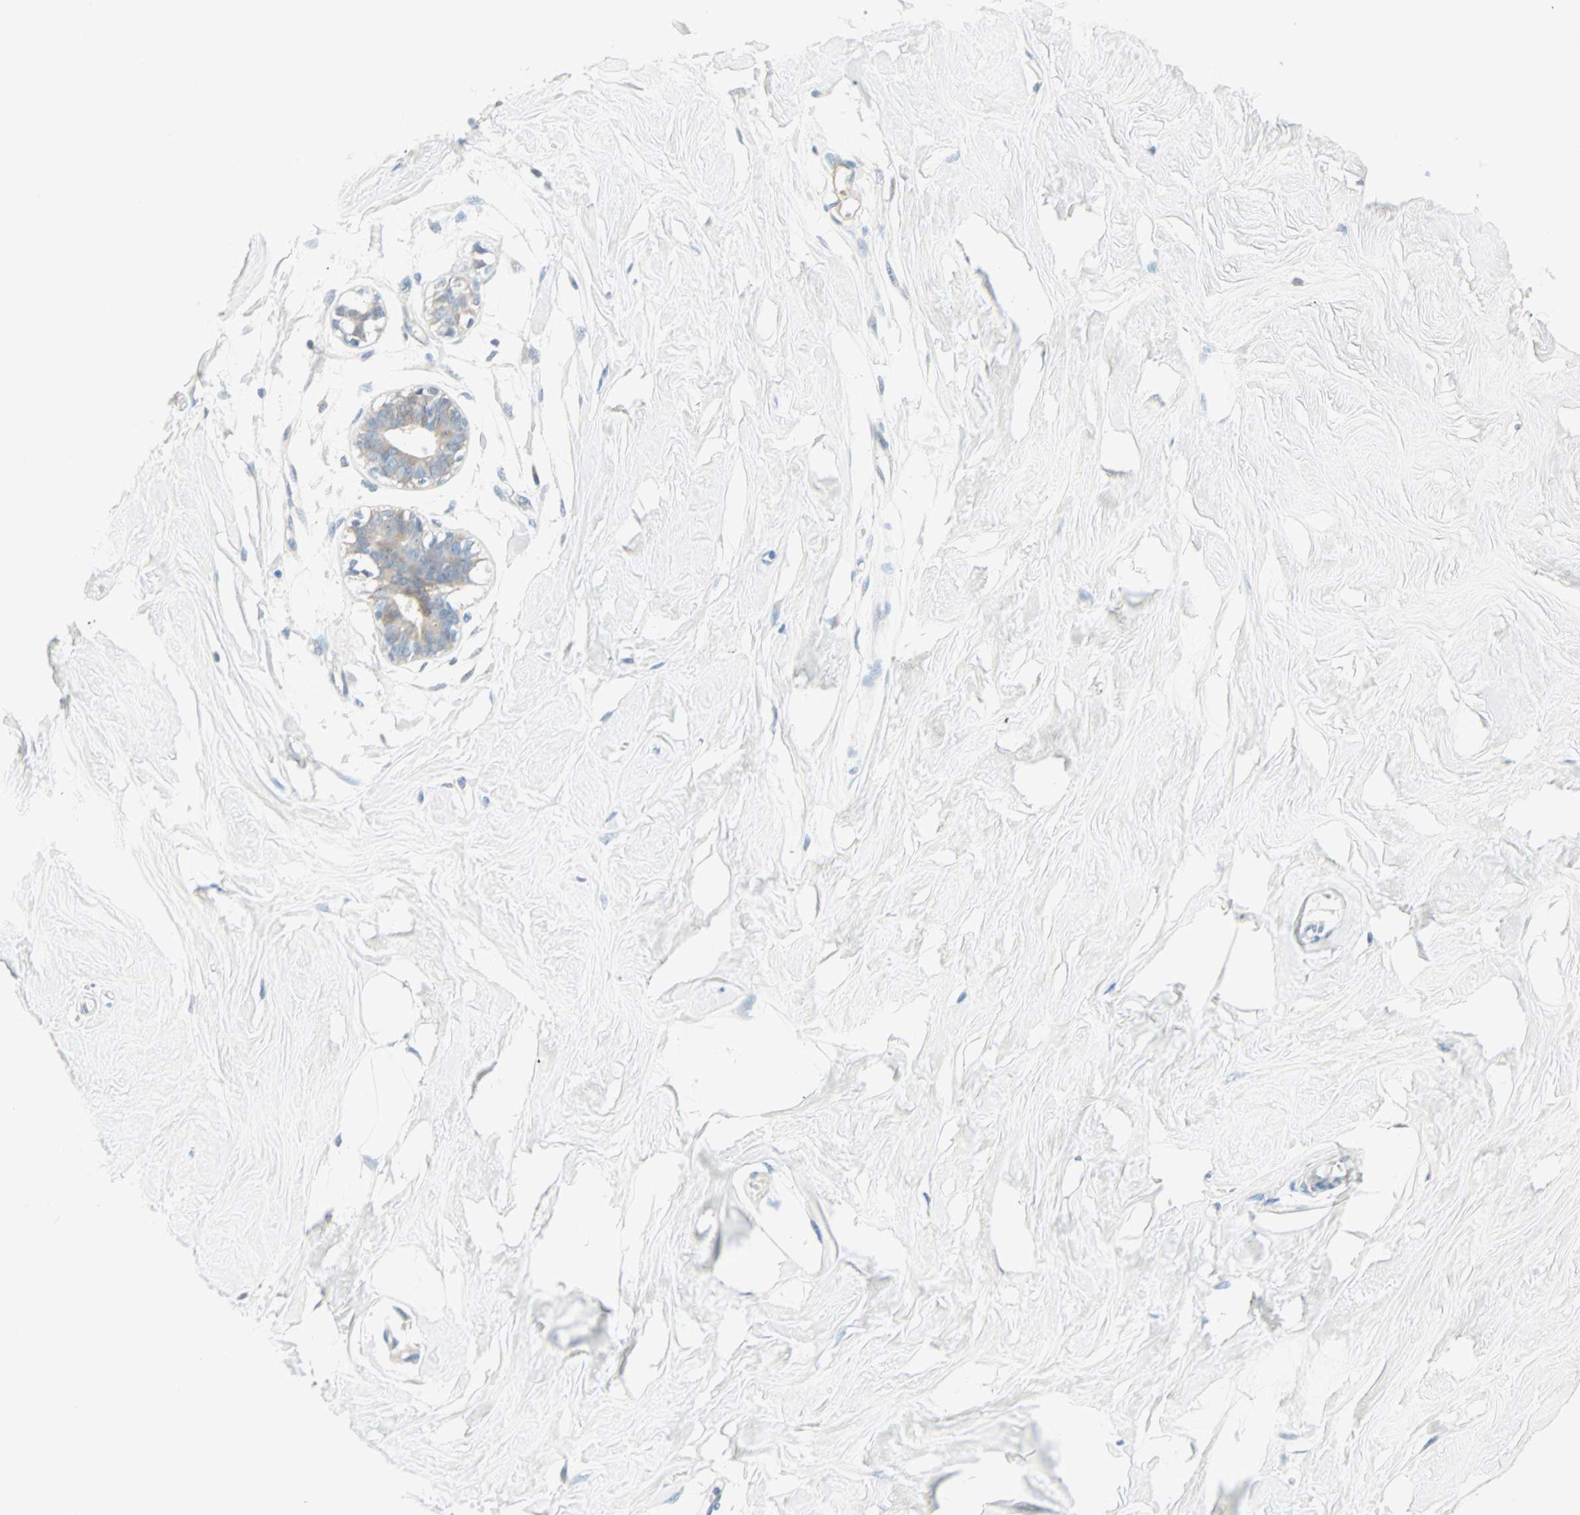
{"staining": {"intensity": "negative", "quantity": "none", "location": "none"}, "tissue": "breast", "cell_type": "Adipocytes", "image_type": "normal", "snomed": [{"axis": "morphology", "description": "Normal tissue, NOS"}, {"axis": "topography", "description": "Breast"}, {"axis": "topography", "description": "Soft tissue"}], "caption": "DAB immunohistochemical staining of normal human breast exhibits no significant staining in adipocytes. (Stains: DAB (3,3'-diaminobenzidine) immunohistochemistry with hematoxylin counter stain, Microscopy: brightfield microscopy at high magnification).", "gene": "SULT1C2", "patient": {"sex": "female", "age": 25}}